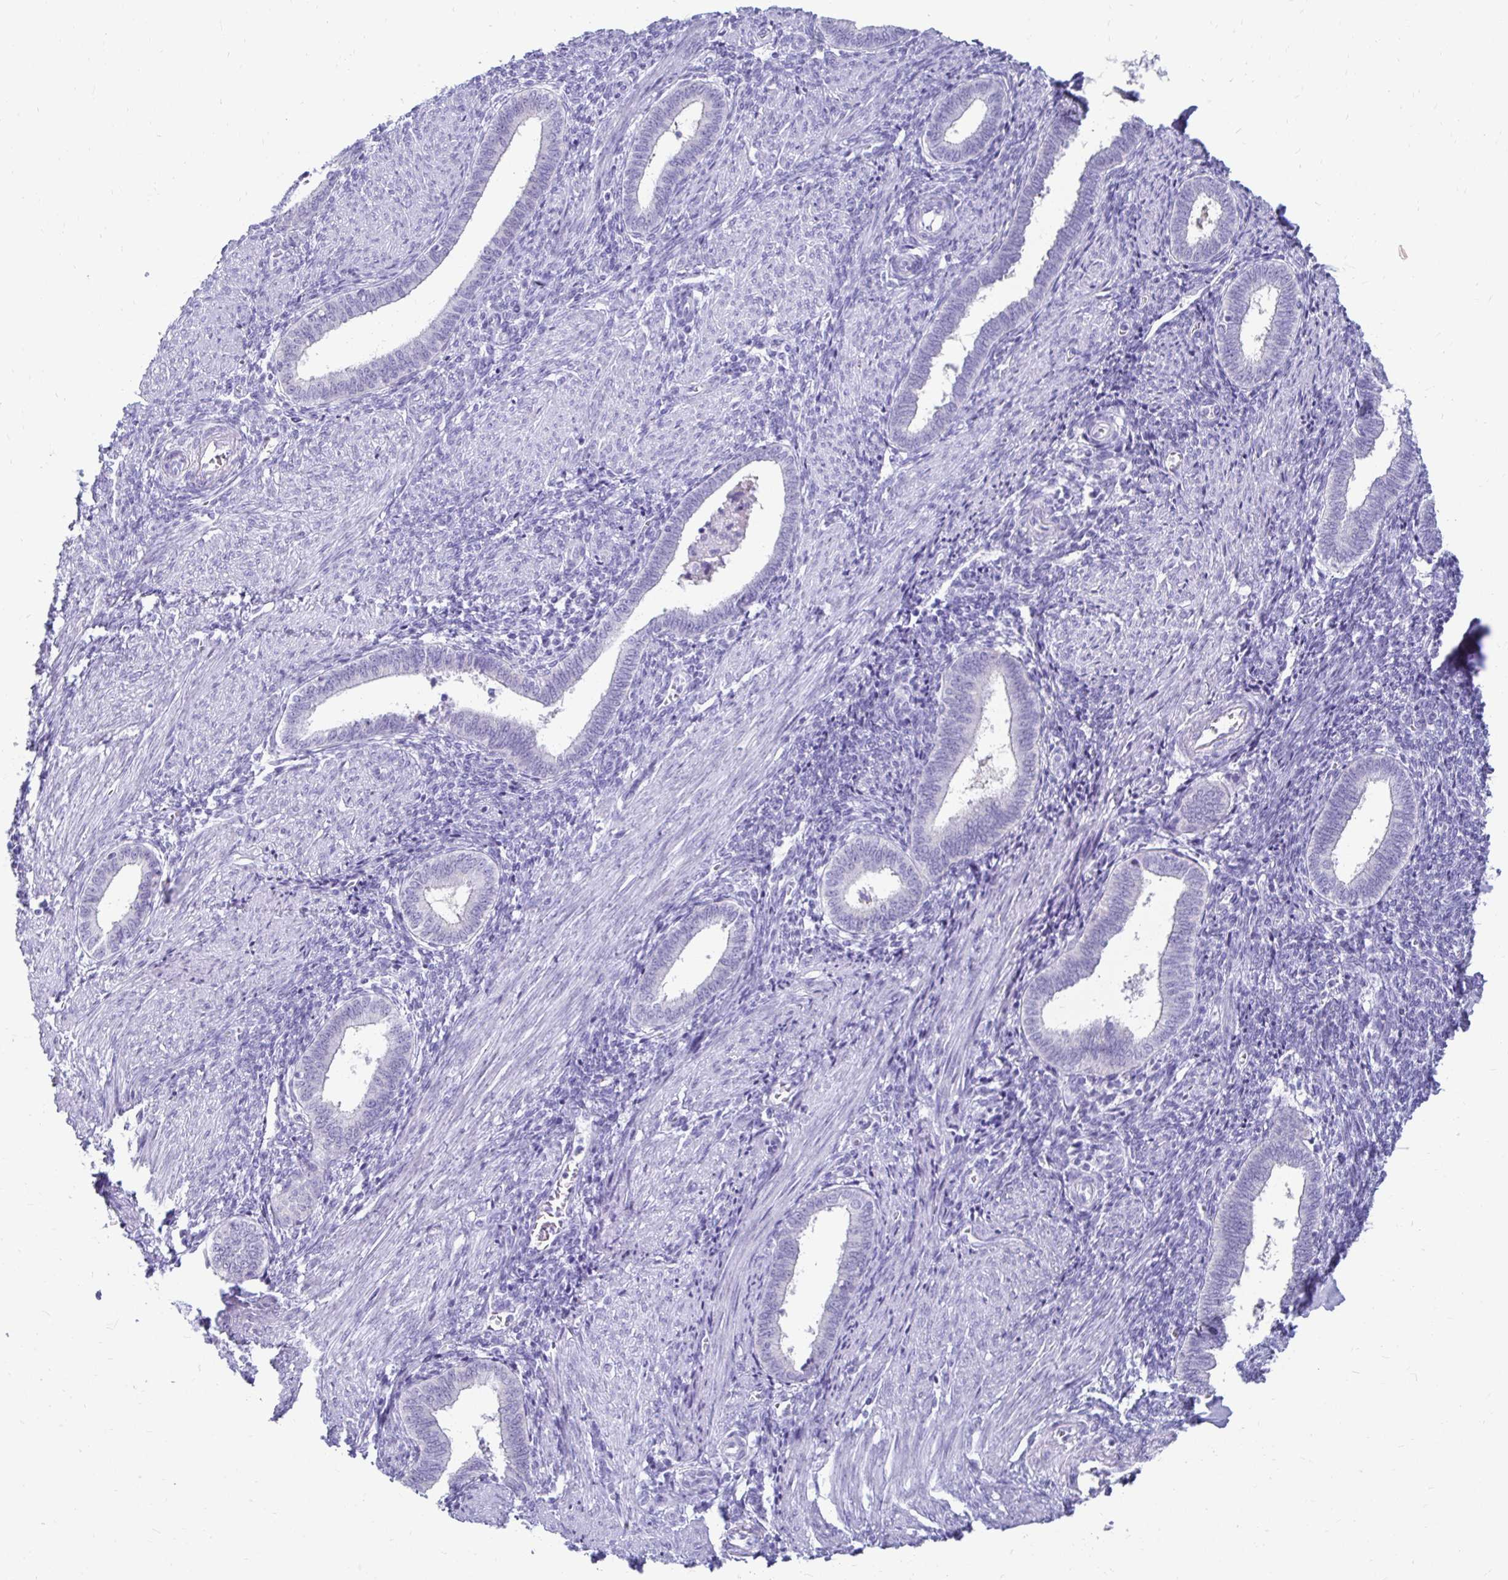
{"staining": {"intensity": "negative", "quantity": "none", "location": "none"}, "tissue": "endometrium", "cell_type": "Cells in endometrial stroma", "image_type": "normal", "snomed": [{"axis": "morphology", "description": "Normal tissue, NOS"}, {"axis": "topography", "description": "Endometrium"}], "caption": "Immunohistochemistry histopathology image of normal endometrium: endometrium stained with DAB demonstrates no significant protein positivity in cells in endometrial stroma. (Stains: DAB (3,3'-diaminobenzidine) immunohistochemistry with hematoxylin counter stain, Microscopy: brightfield microscopy at high magnification).", "gene": "CST6", "patient": {"sex": "female", "age": 42}}